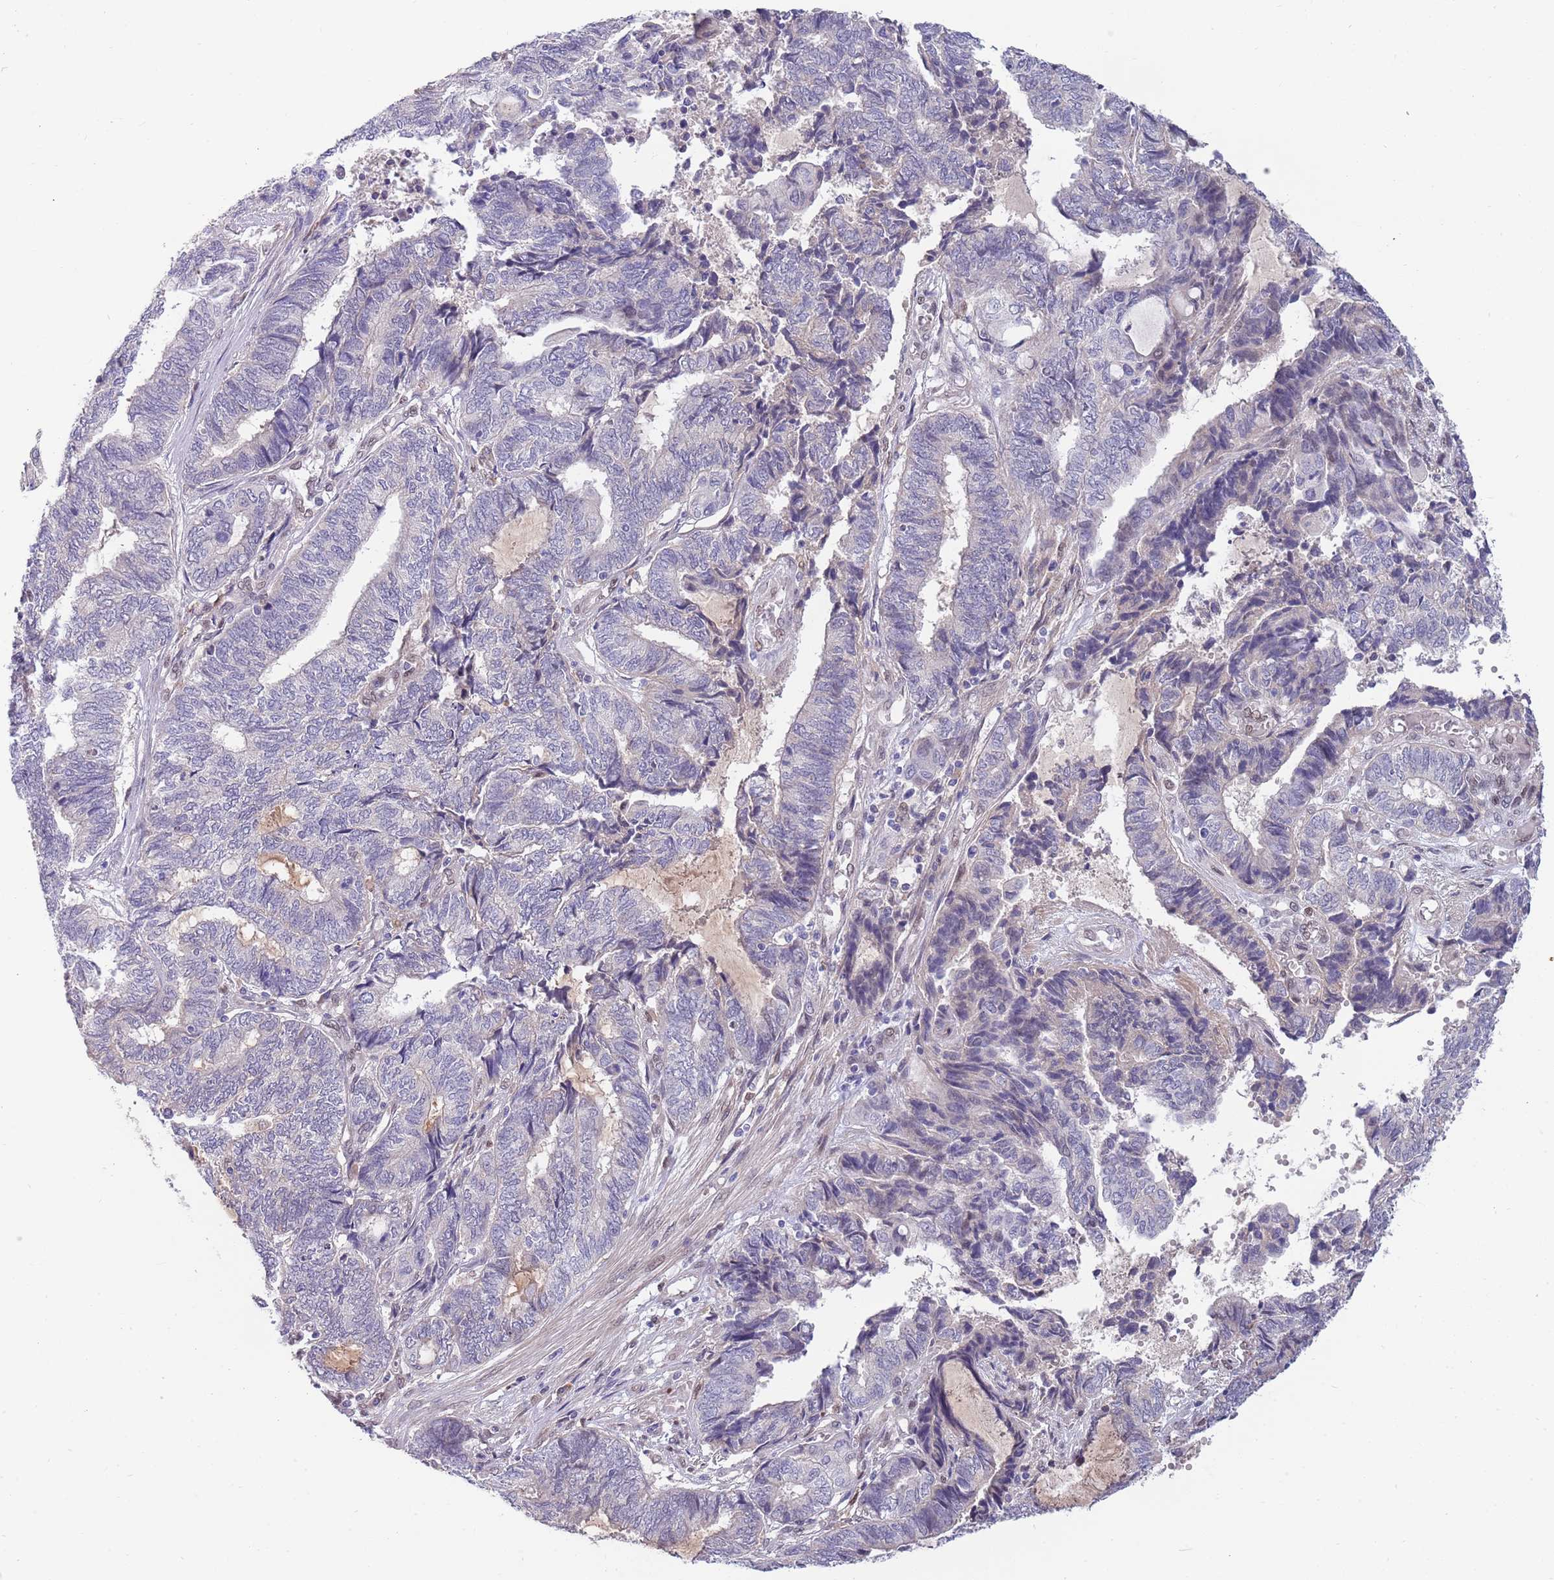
{"staining": {"intensity": "negative", "quantity": "none", "location": "none"}, "tissue": "endometrial cancer", "cell_type": "Tumor cells", "image_type": "cancer", "snomed": [{"axis": "morphology", "description": "Adenocarcinoma, NOS"}, {"axis": "topography", "description": "Uterus"}, {"axis": "topography", "description": "Endometrium"}], "caption": "High magnification brightfield microscopy of endometrial cancer stained with DAB (3,3'-diaminobenzidine) (brown) and counterstained with hematoxylin (blue): tumor cells show no significant positivity.", "gene": "NLRP6", "patient": {"sex": "female", "age": 70}}